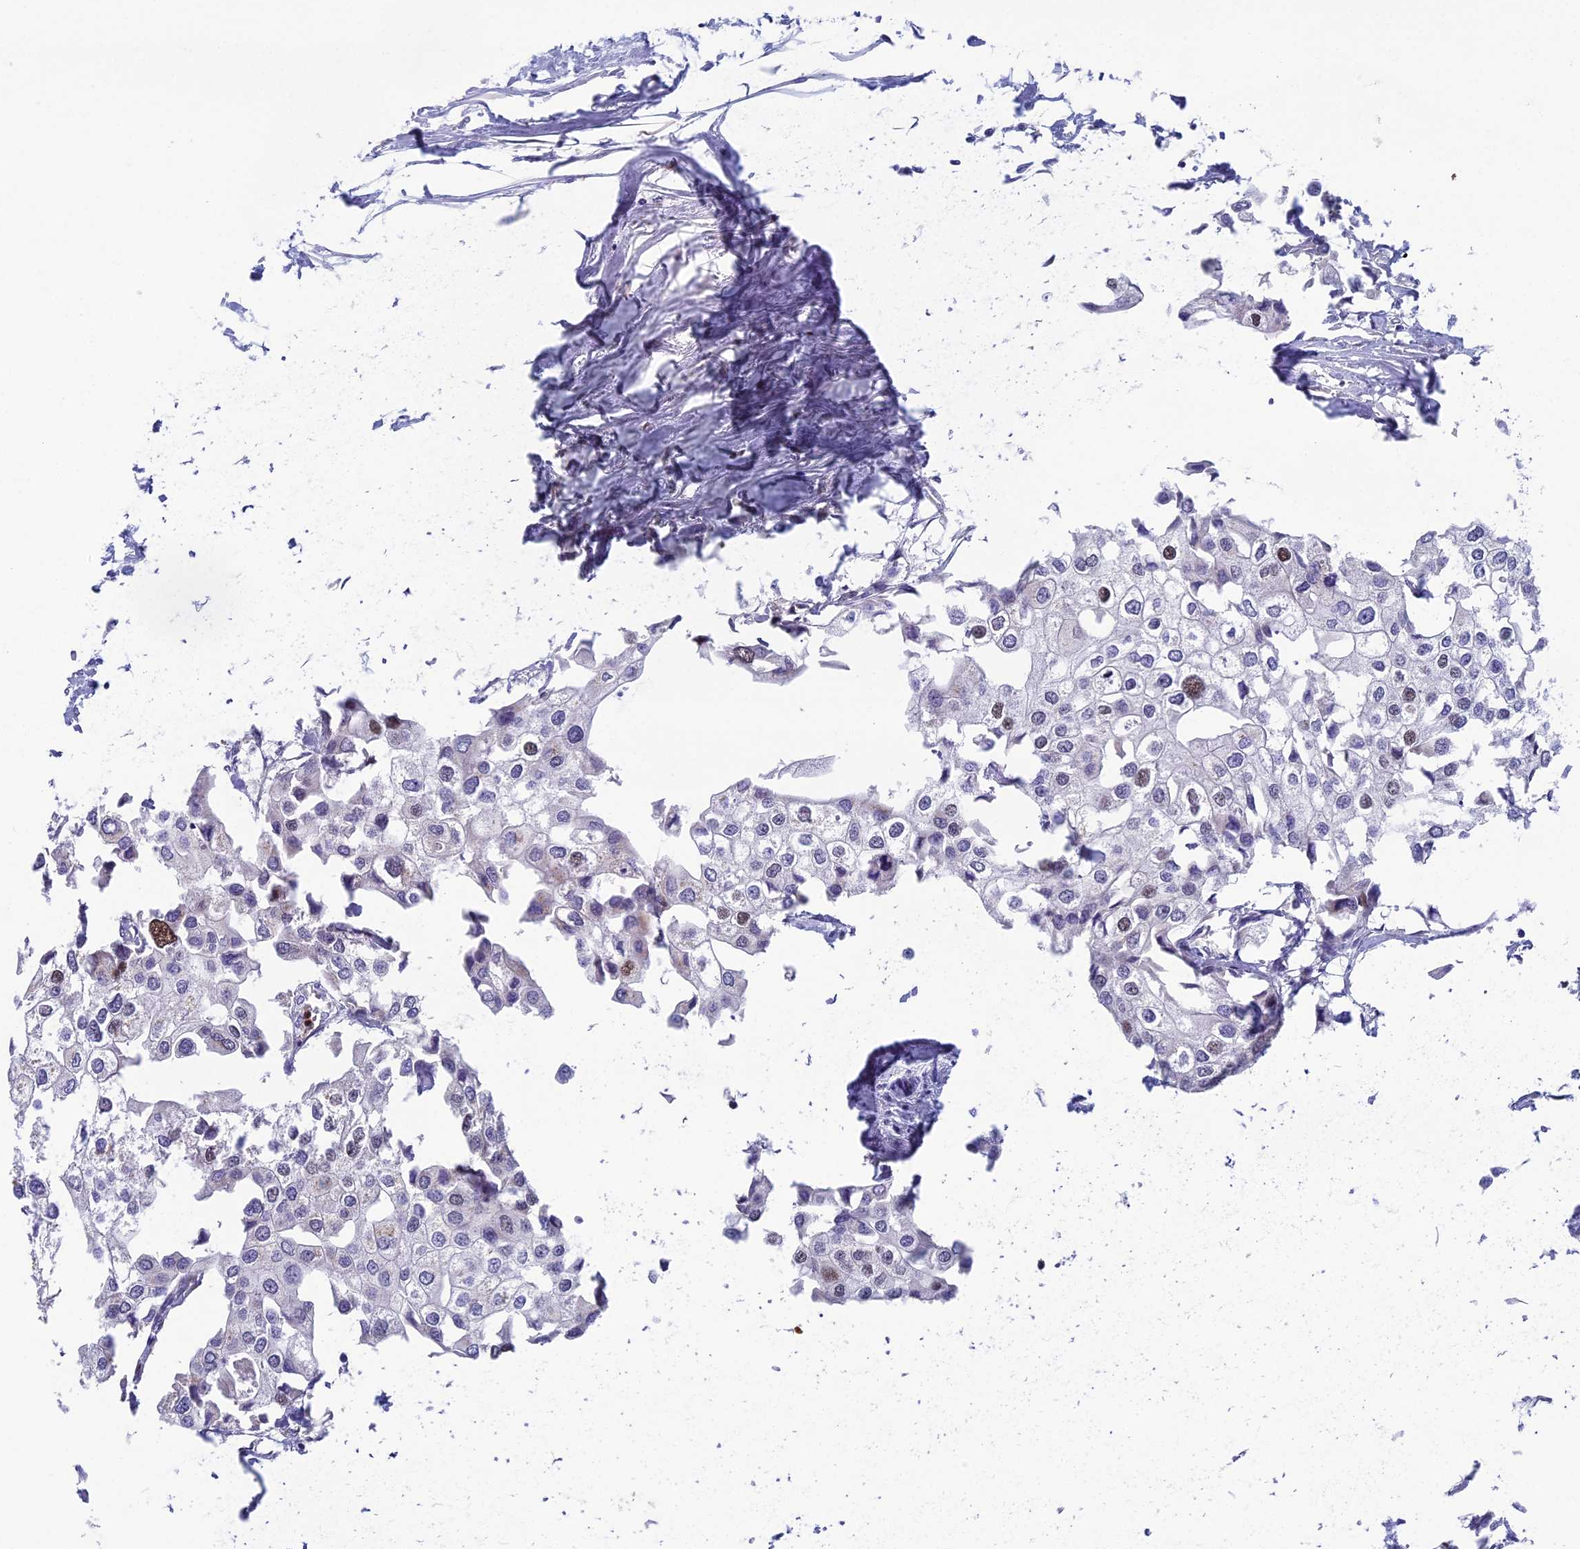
{"staining": {"intensity": "moderate", "quantity": "<25%", "location": "nuclear"}, "tissue": "urothelial cancer", "cell_type": "Tumor cells", "image_type": "cancer", "snomed": [{"axis": "morphology", "description": "Urothelial carcinoma, High grade"}, {"axis": "topography", "description": "Urinary bladder"}], "caption": "The immunohistochemical stain labels moderate nuclear expression in tumor cells of high-grade urothelial carcinoma tissue. Using DAB (brown) and hematoxylin (blue) stains, captured at high magnification using brightfield microscopy.", "gene": "LIG1", "patient": {"sex": "male", "age": 64}}